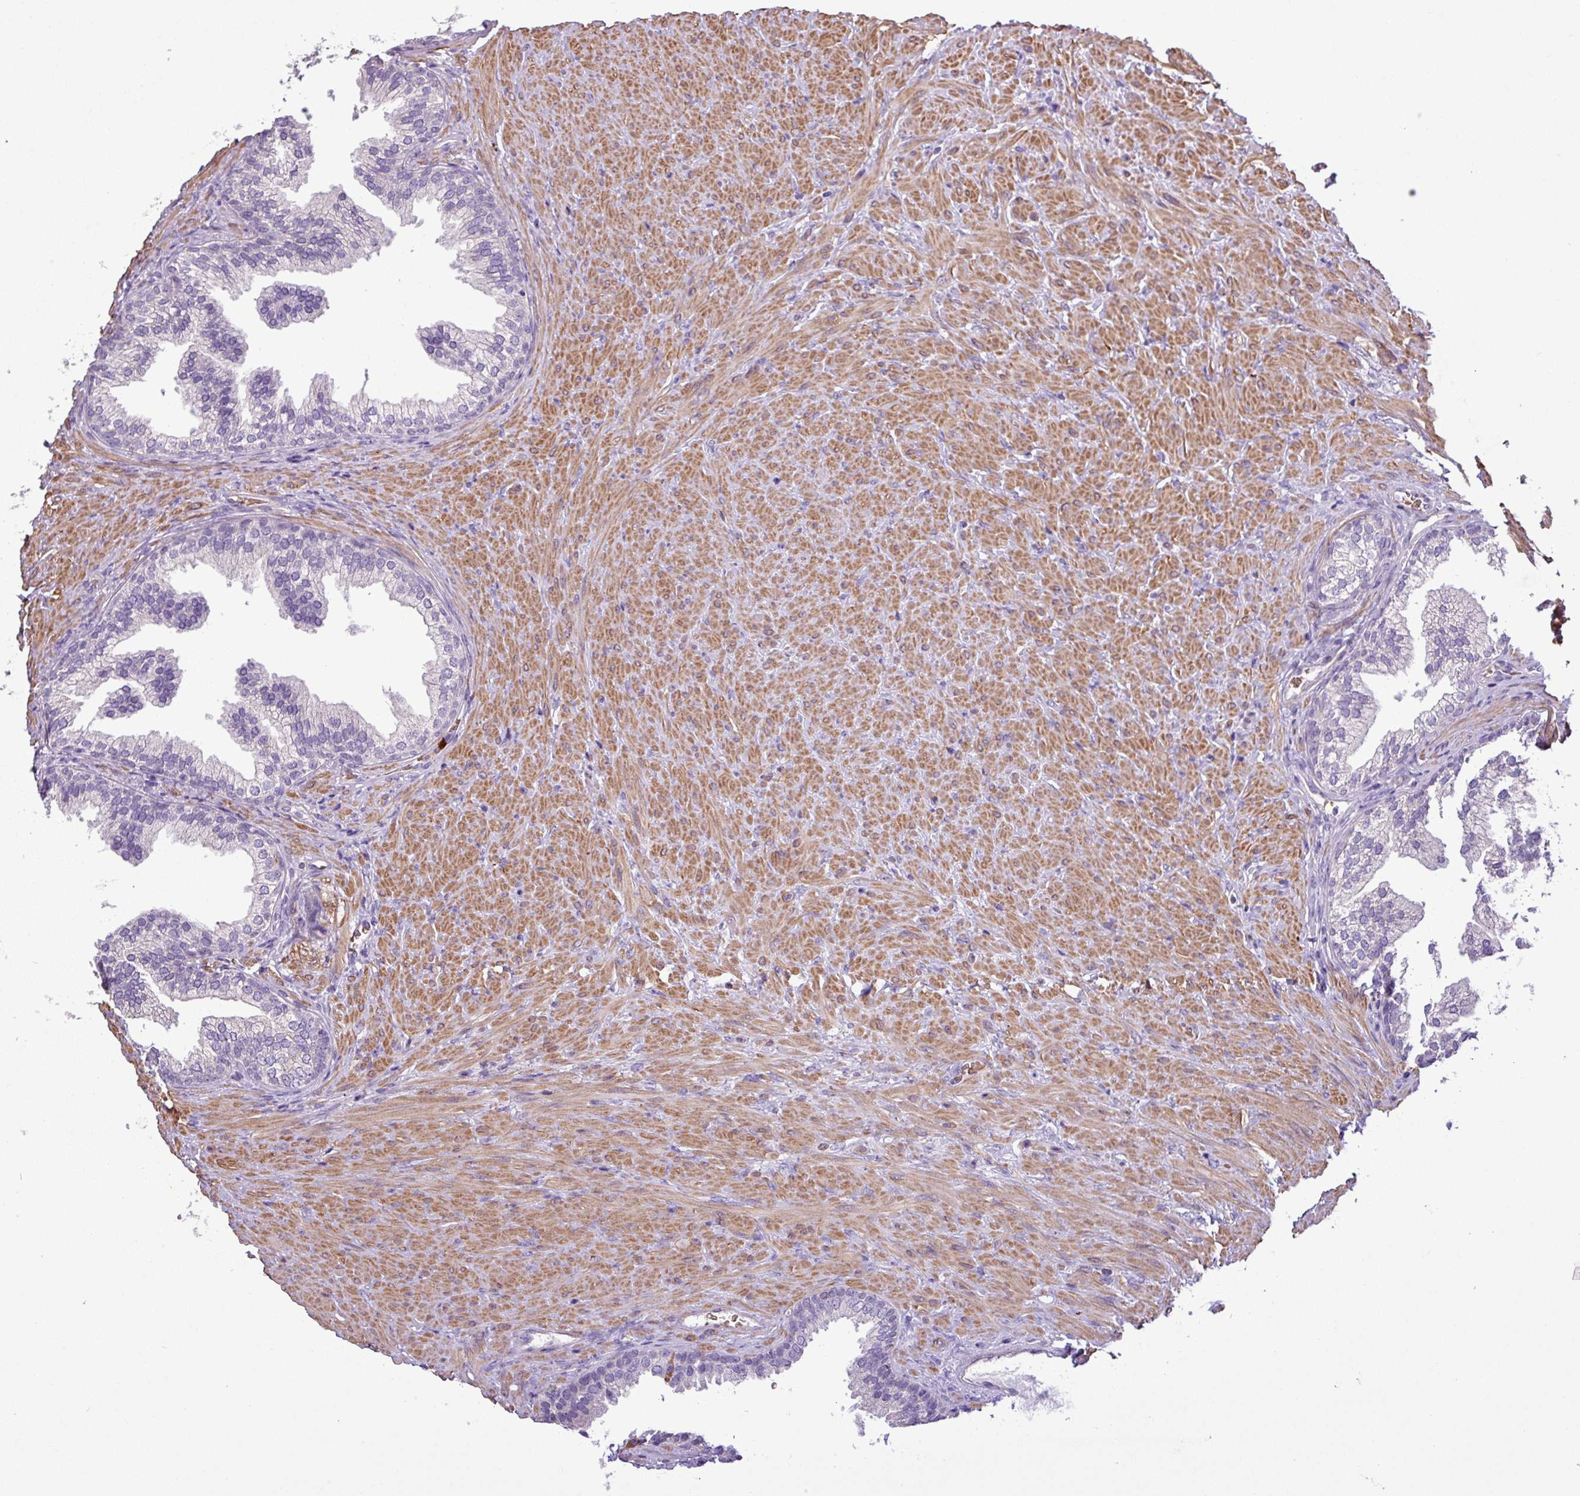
{"staining": {"intensity": "negative", "quantity": "none", "location": "none"}, "tissue": "prostate", "cell_type": "Glandular cells", "image_type": "normal", "snomed": [{"axis": "morphology", "description": "Normal tissue, NOS"}, {"axis": "topography", "description": "Prostate"}], "caption": "Immunohistochemistry of benign prostate displays no expression in glandular cells. (DAB (3,3'-diaminobenzidine) immunohistochemistry visualized using brightfield microscopy, high magnification).", "gene": "MGAT4B", "patient": {"sex": "male", "age": 76}}